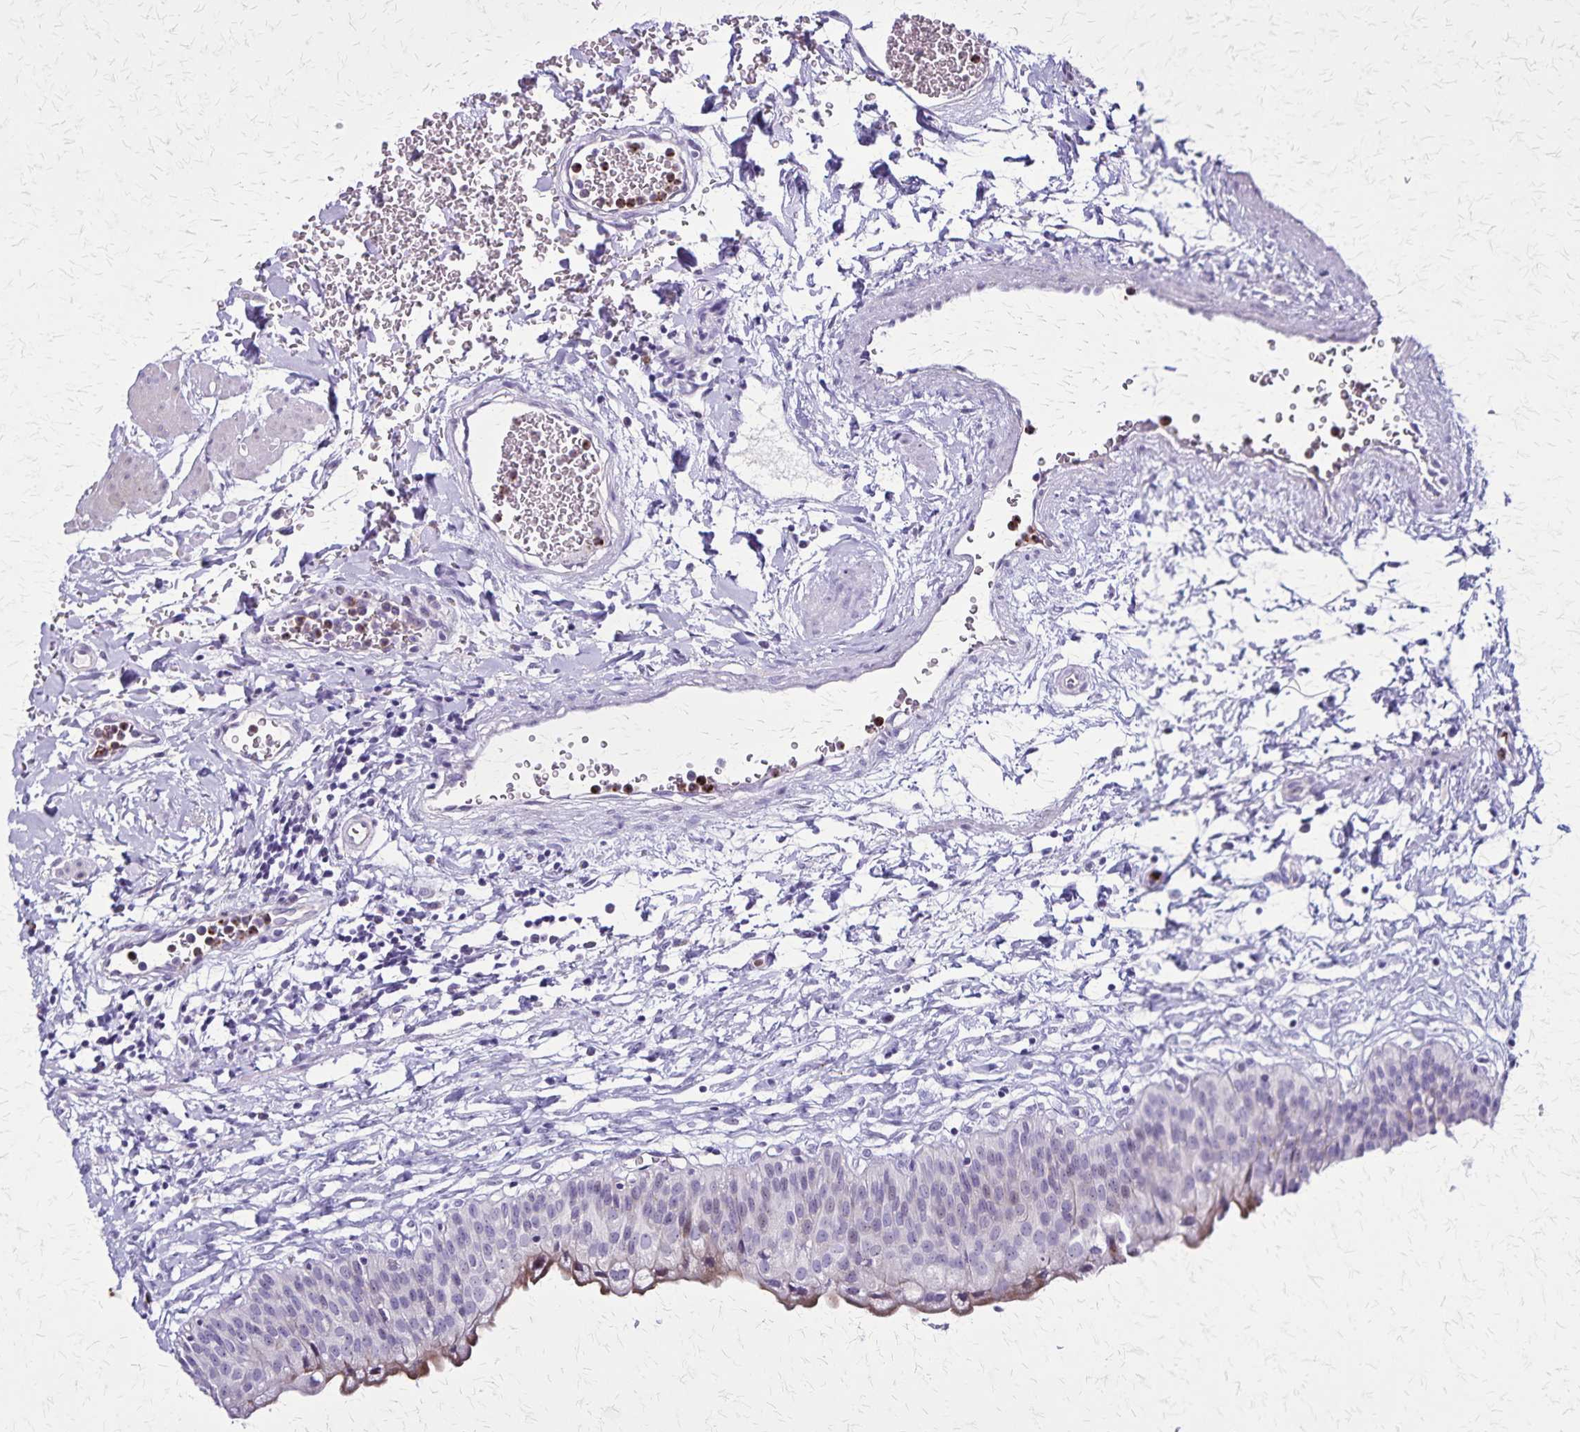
{"staining": {"intensity": "negative", "quantity": "none", "location": "none"}, "tissue": "urinary bladder", "cell_type": "Urothelial cells", "image_type": "normal", "snomed": [{"axis": "morphology", "description": "Normal tissue, NOS"}, {"axis": "topography", "description": "Urinary bladder"}], "caption": "This is an IHC photomicrograph of normal human urinary bladder. There is no expression in urothelial cells.", "gene": "OR51B5", "patient": {"sex": "male", "age": 55}}